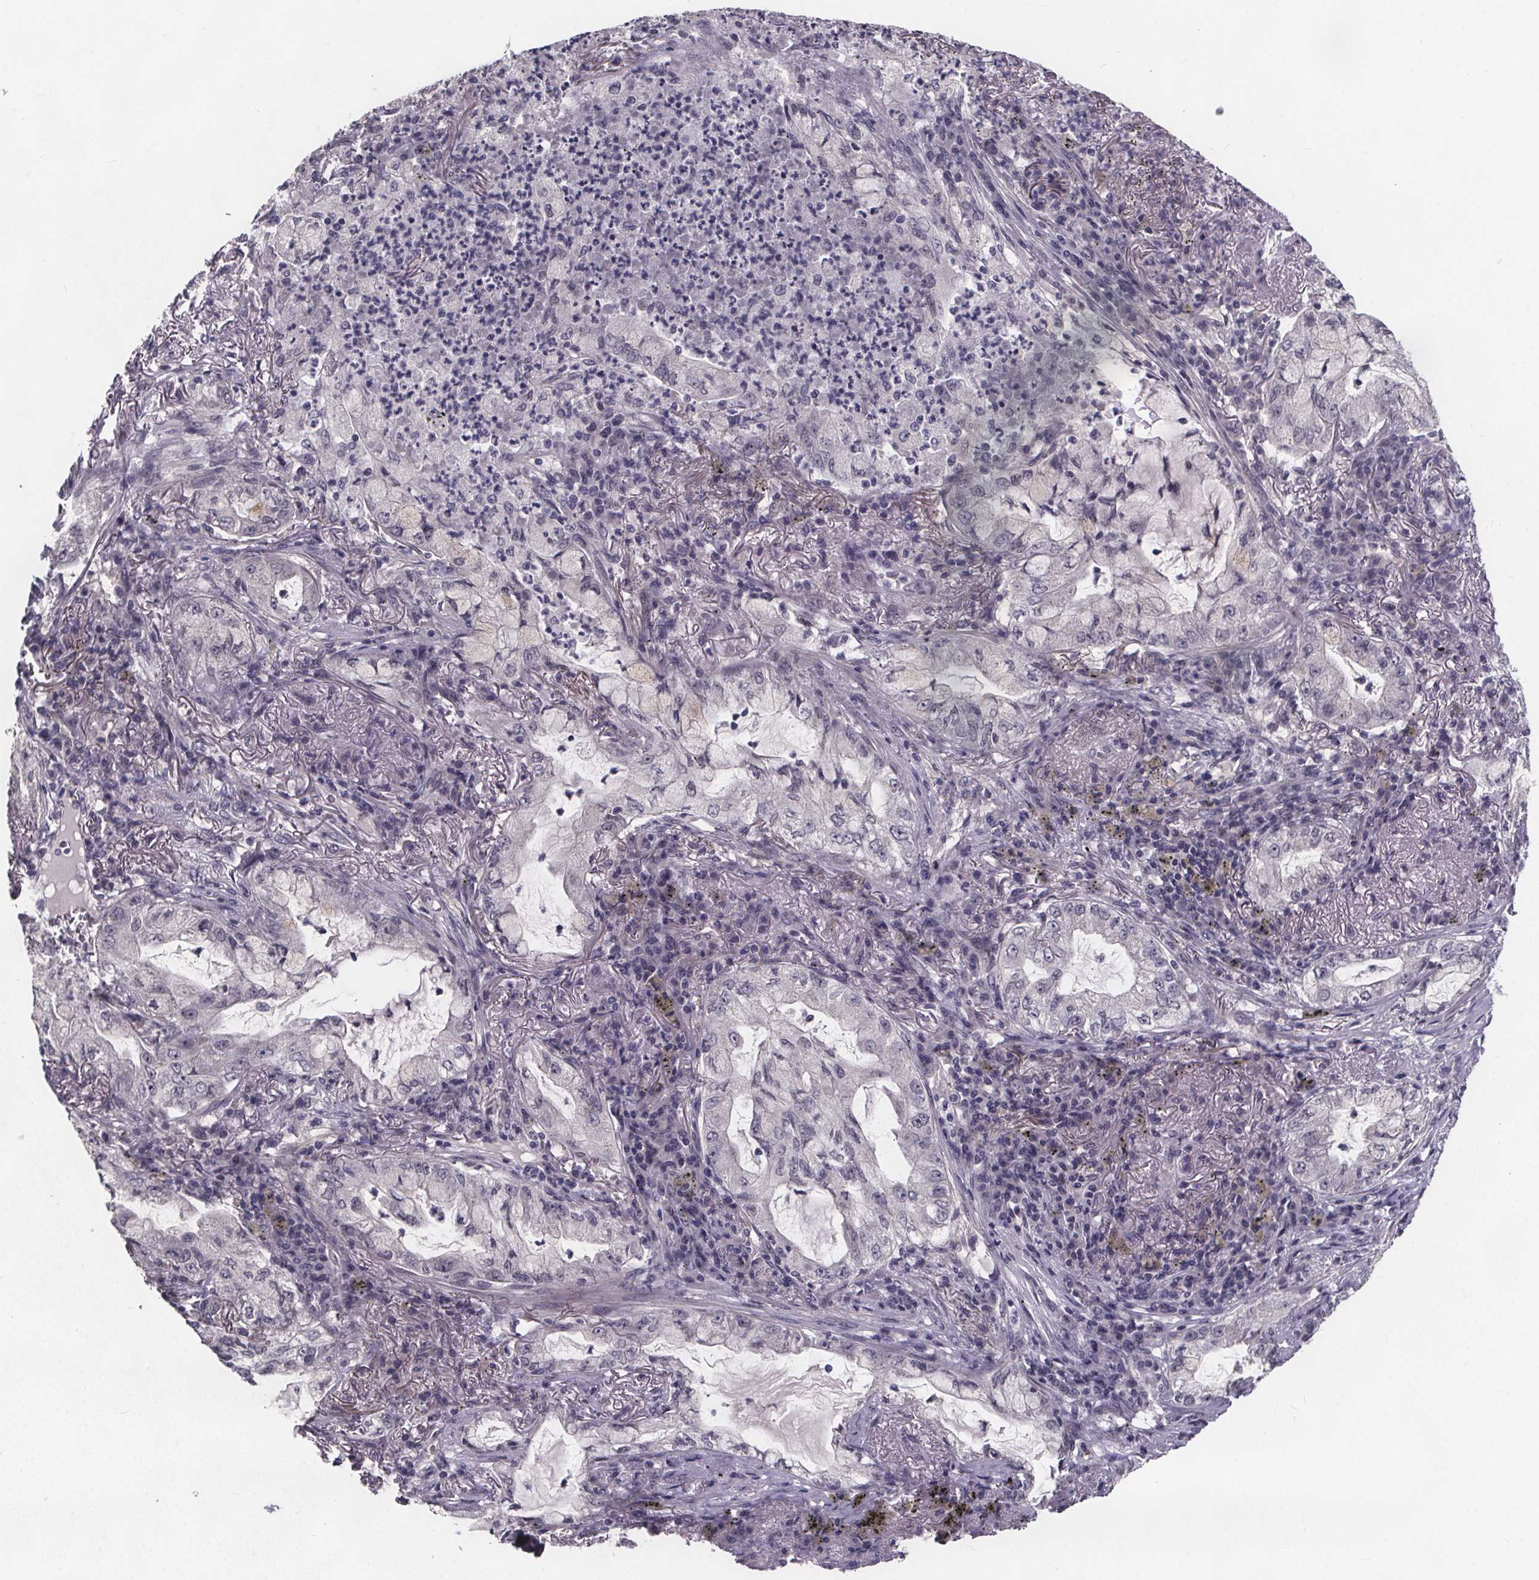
{"staining": {"intensity": "negative", "quantity": "none", "location": "none"}, "tissue": "lung cancer", "cell_type": "Tumor cells", "image_type": "cancer", "snomed": [{"axis": "morphology", "description": "Adenocarcinoma, NOS"}, {"axis": "topography", "description": "Lung"}], "caption": "The IHC photomicrograph has no significant expression in tumor cells of lung adenocarcinoma tissue.", "gene": "FAM181B", "patient": {"sex": "female", "age": 73}}